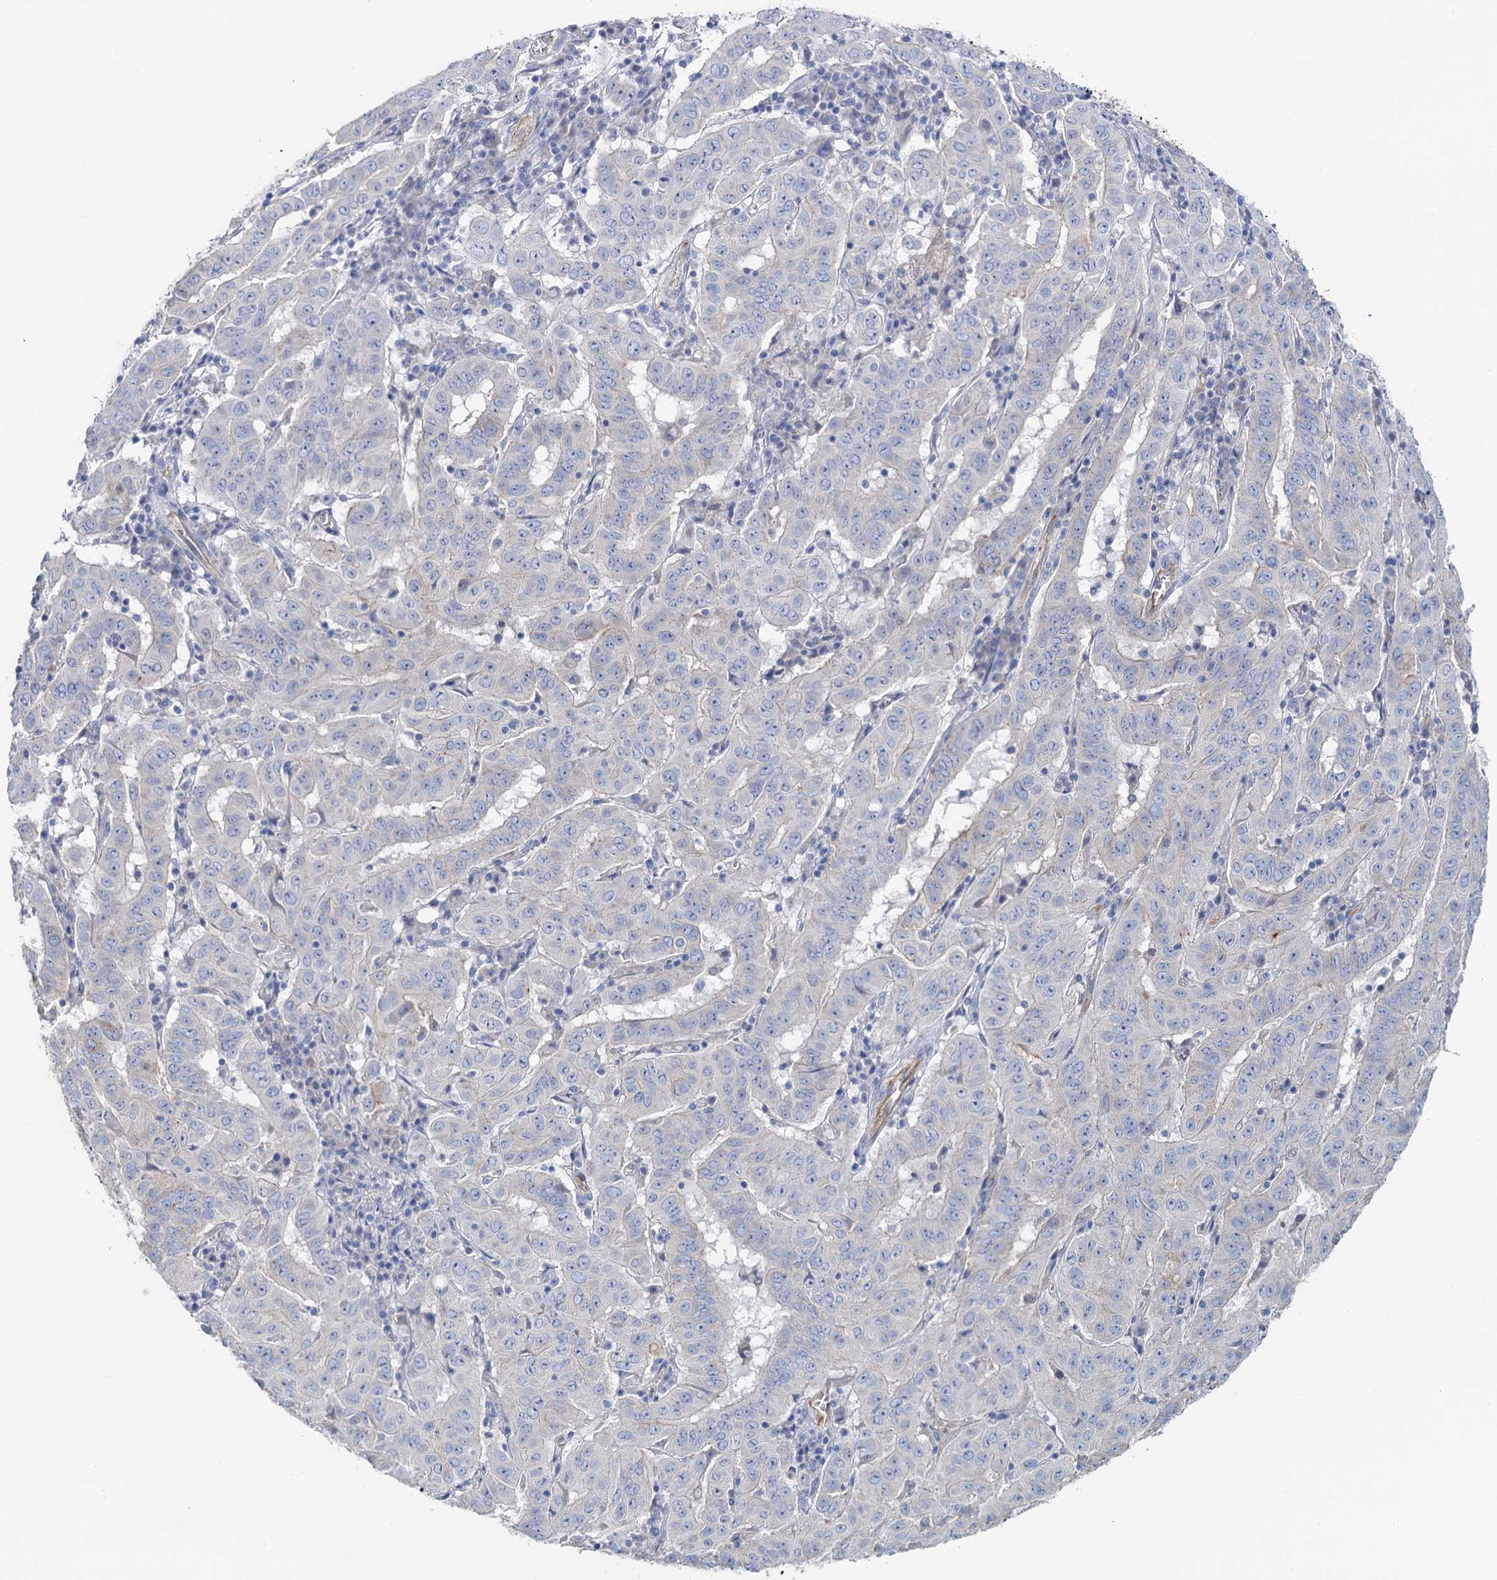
{"staining": {"intensity": "negative", "quantity": "none", "location": "none"}, "tissue": "pancreatic cancer", "cell_type": "Tumor cells", "image_type": "cancer", "snomed": [{"axis": "morphology", "description": "Adenocarcinoma, NOS"}, {"axis": "topography", "description": "Pancreas"}], "caption": "This photomicrograph is of adenocarcinoma (pancreatic) stained with immunohistochemistry to label a protein in brown with the nuclei are counter-stained blue. There is no positivity in tumor cells. The staining is performed using DAB brown chromogen with nuclei counter-stained in using hematoxylin.", "gene": "PLLP", "patient": {"sex": "male", "age": 63}}